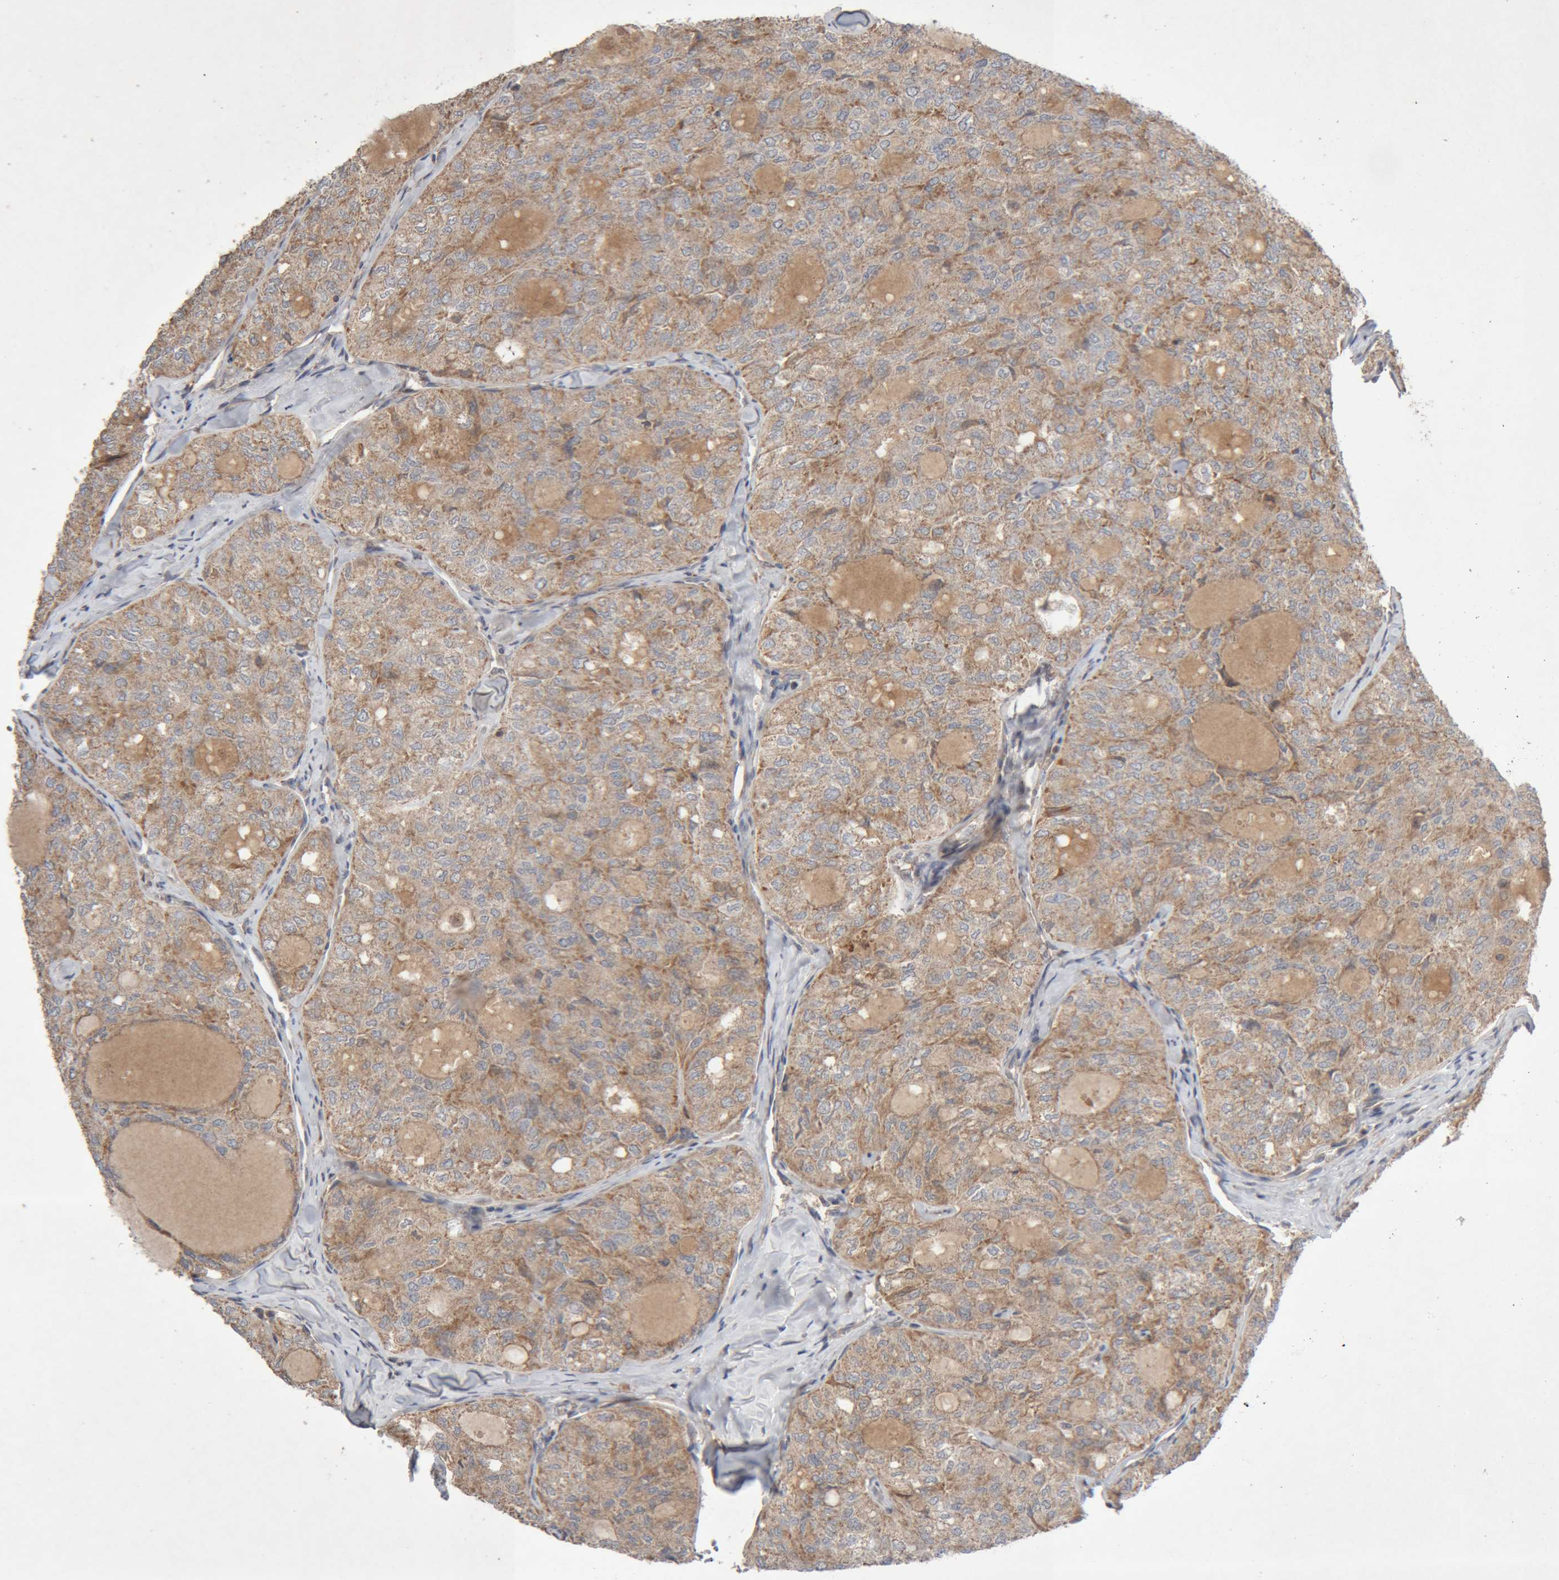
{"staining": {"intensity": "moderate", "quantity": ">75%", "location": "cytoplasmic/membranous"}, "tissue": "thyroid cancer", "cell_type": "Tumor cells", "image_type": "cancer", "snomed": [{"axis": "morphology", "description": "Follicular adenoma carcinoma, NOS"}, {"axis": "topography", "description": "Thyroid gland"}], "caption": "Immunohistochemical staining of human thyroid cancer displays medium levels of moderate cytoplasmic/membranous protein expression in about >75% of tumor cells. The protein of interest is stained brown, and the nuclei are stained in blue (DAB IHC with brightfield microscopy, high magnification).", "gene": "KIF21B", "patient": {"sex": "male", "age": 75}}